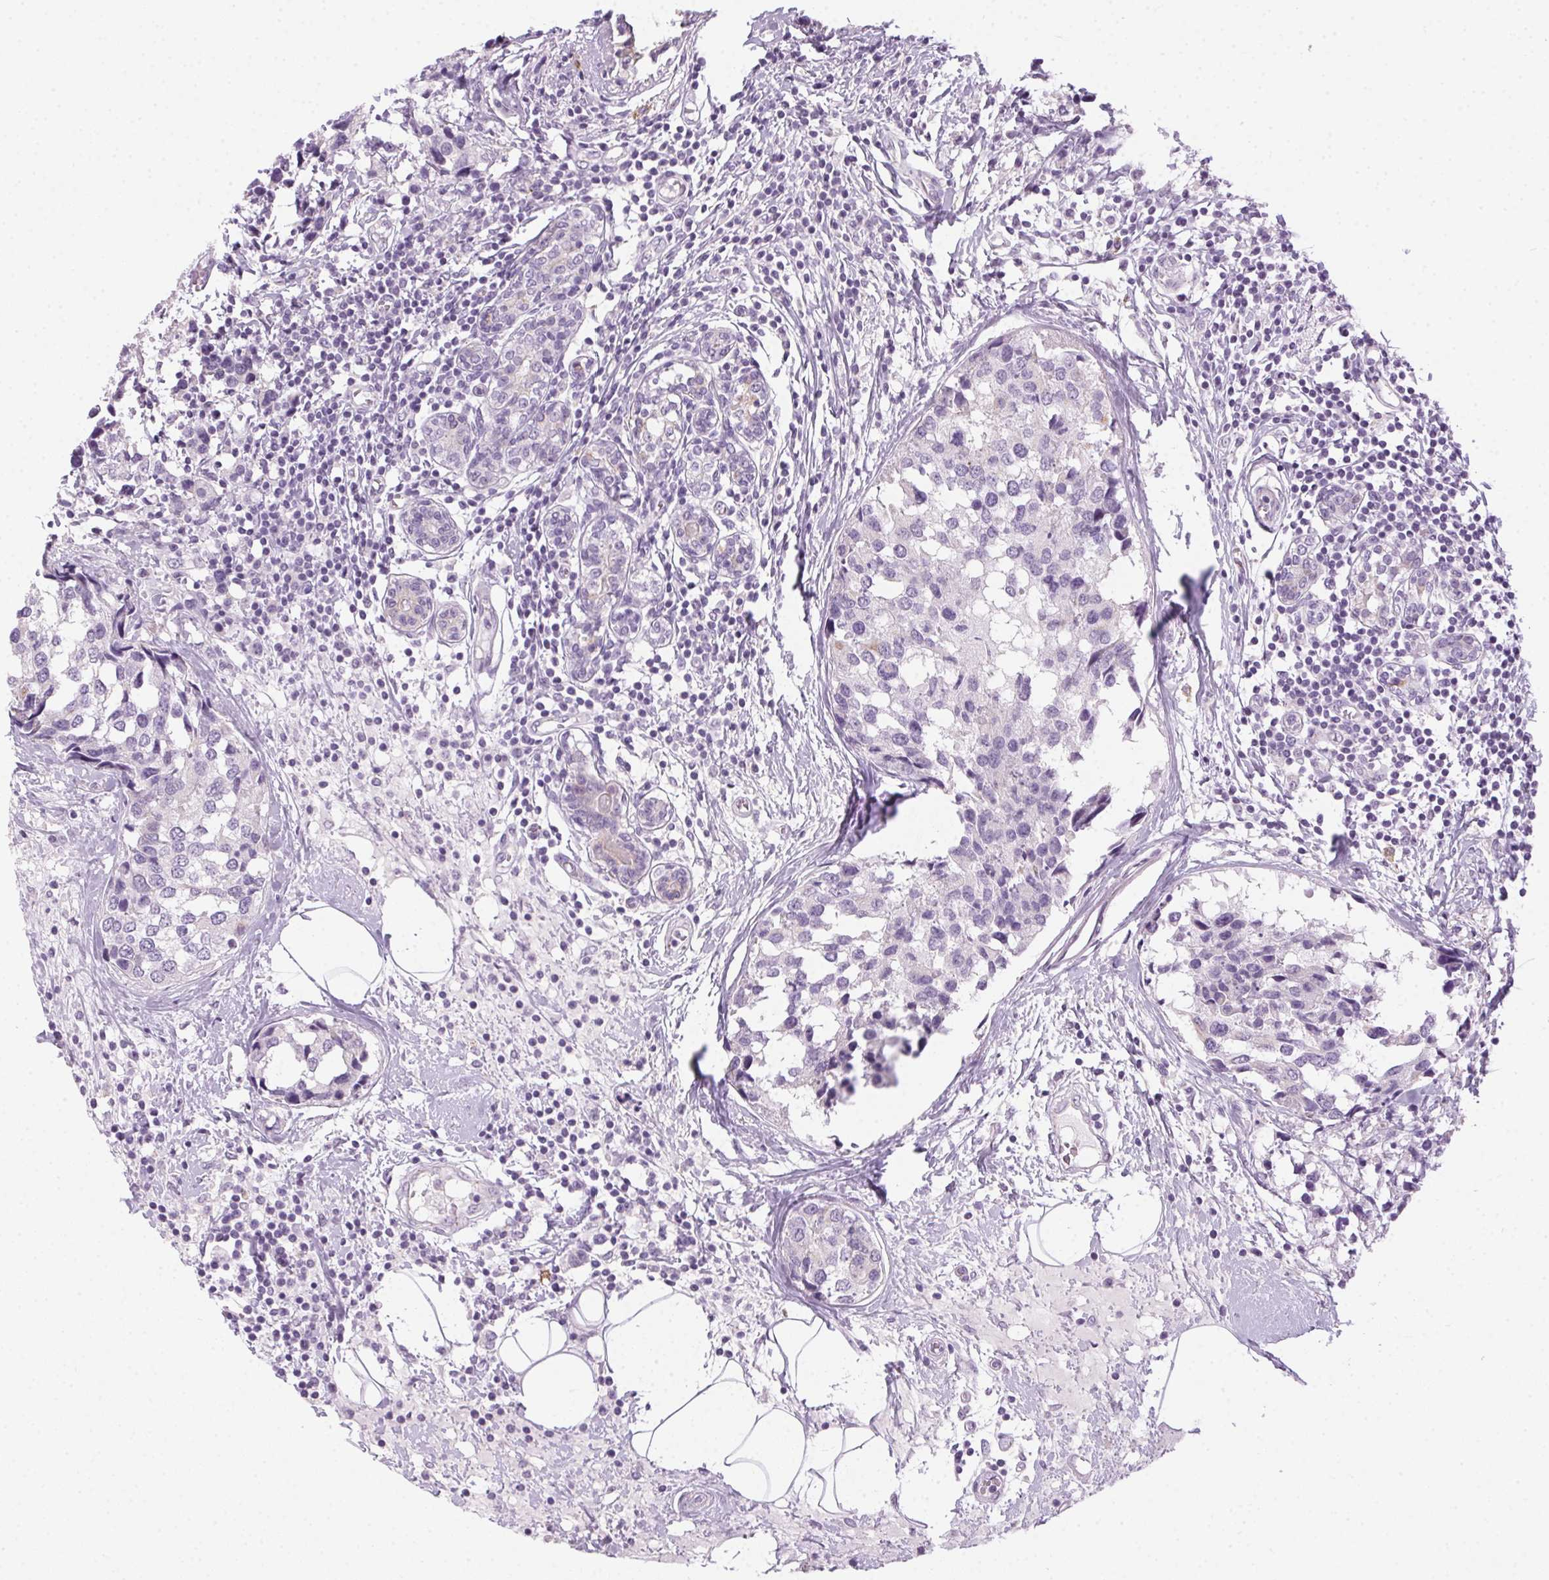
{"staining": {"intensity": "negative", "quantity": "none", "location": "none"}, "tissue": "breast cancer", "cell_type": "Tumor cells", "image_type": "cancer", "snomed": [{"axis": "morphology", "description": "Lobular carcinoma"}, {"axis": "topography", "description": "Breast"}], "caption": "This is an immunohistochemistry (IHC) image of breast cancer (lobular carcinoma). There is no staining in tumor cells.", "gene": "POPDC2", "patient": {"sex": "female", "age": 59}}